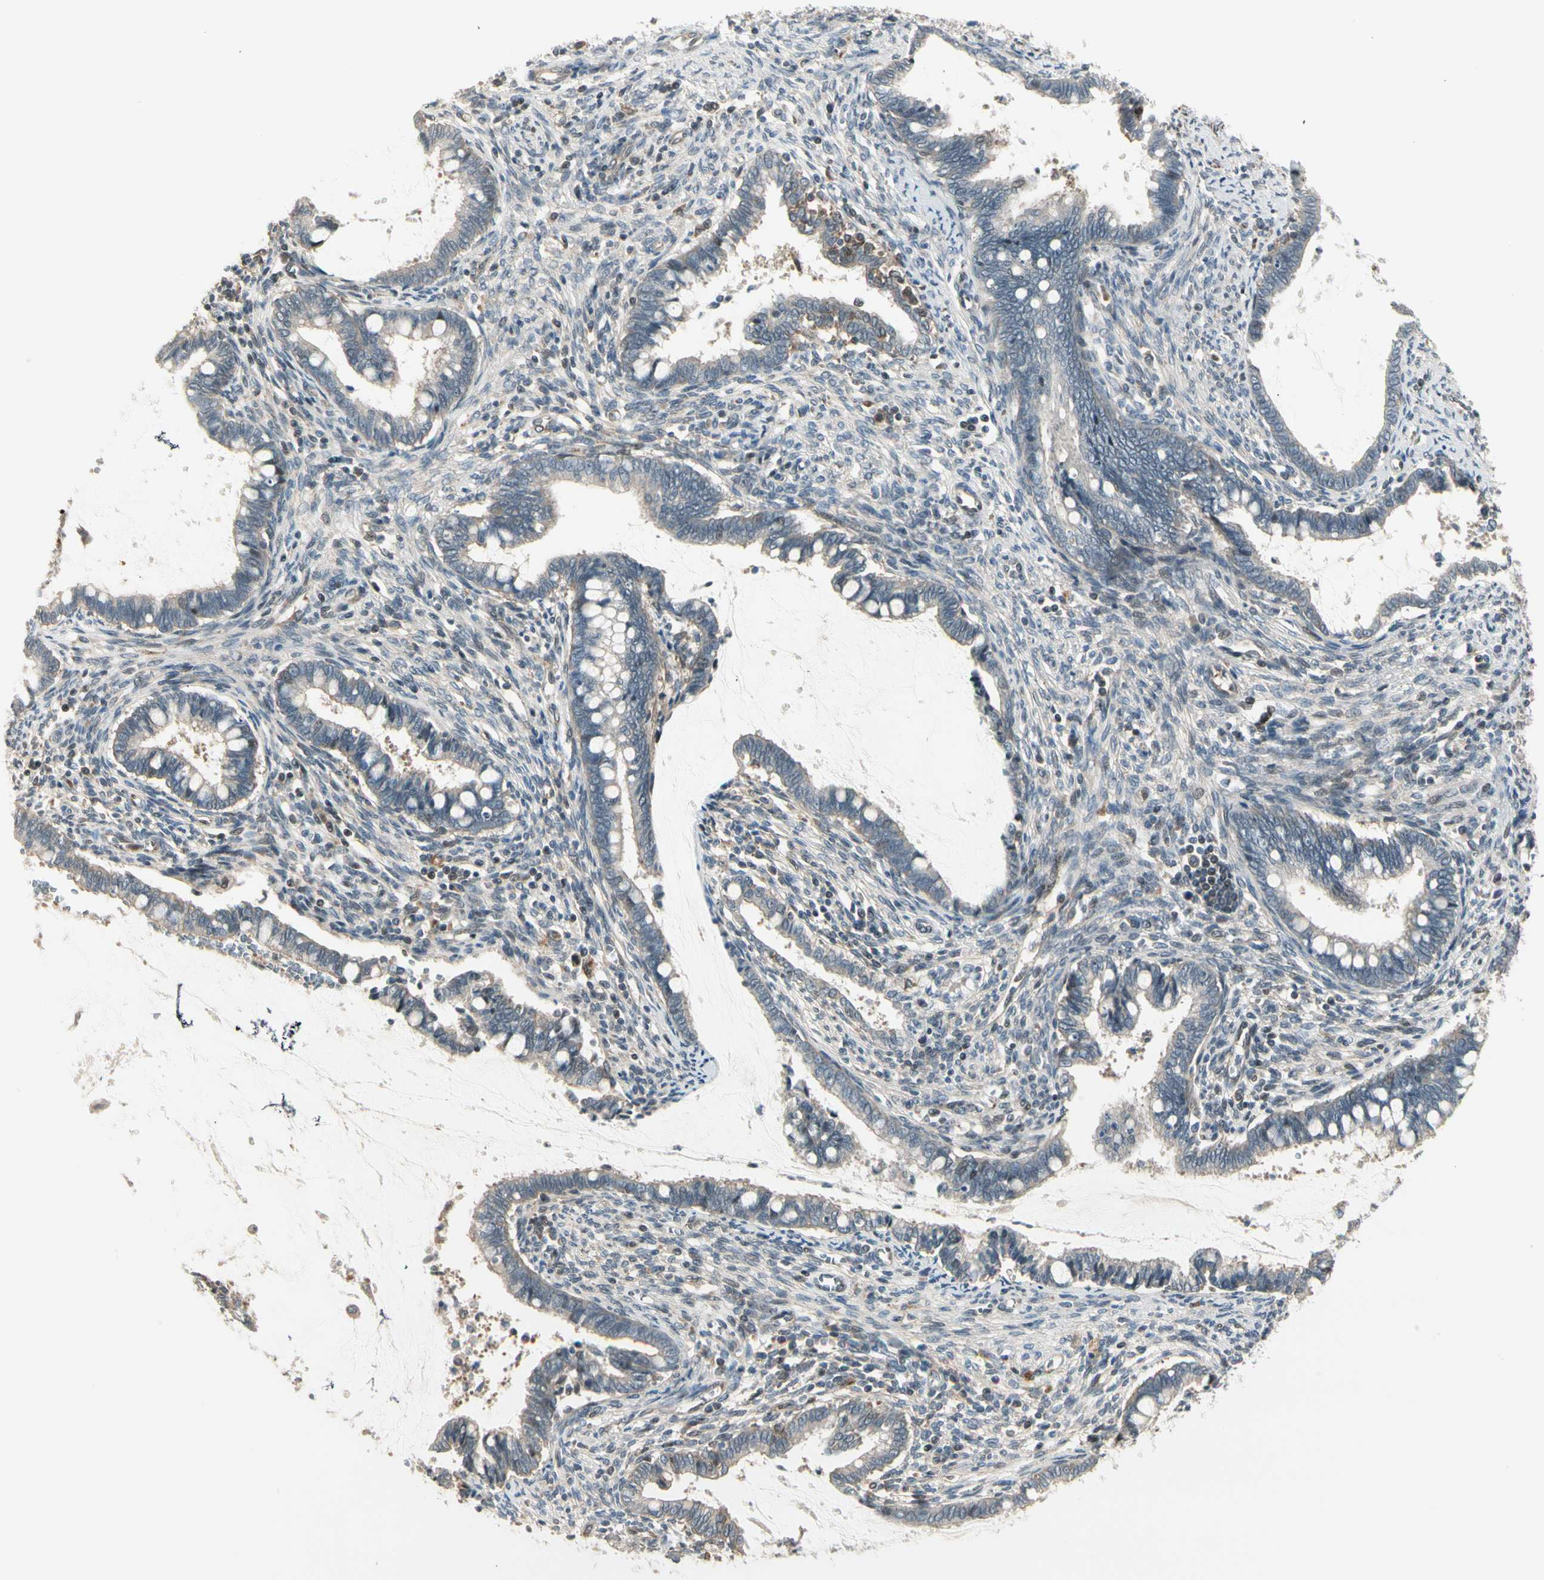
{"staining": {"intensity": "weak", "quantity": "25%-75%", "location": "cytoplasmic/membranous"}, "tissue": "cervical cancer", "cell_type": "Tumor cells", "image_type": "cancer", "snomed": [{"axis": "morphology", "description": "Adenocarcinoma, NOS"}, {"axis": "topography", "description": "Cervix"}], "caption": "Human adenocarcinoma (cervical) stained with a protein marker displays weak staining in tumor cells.", "gene": "SVBP", "patient": {"sex": "female", "age": 44}}